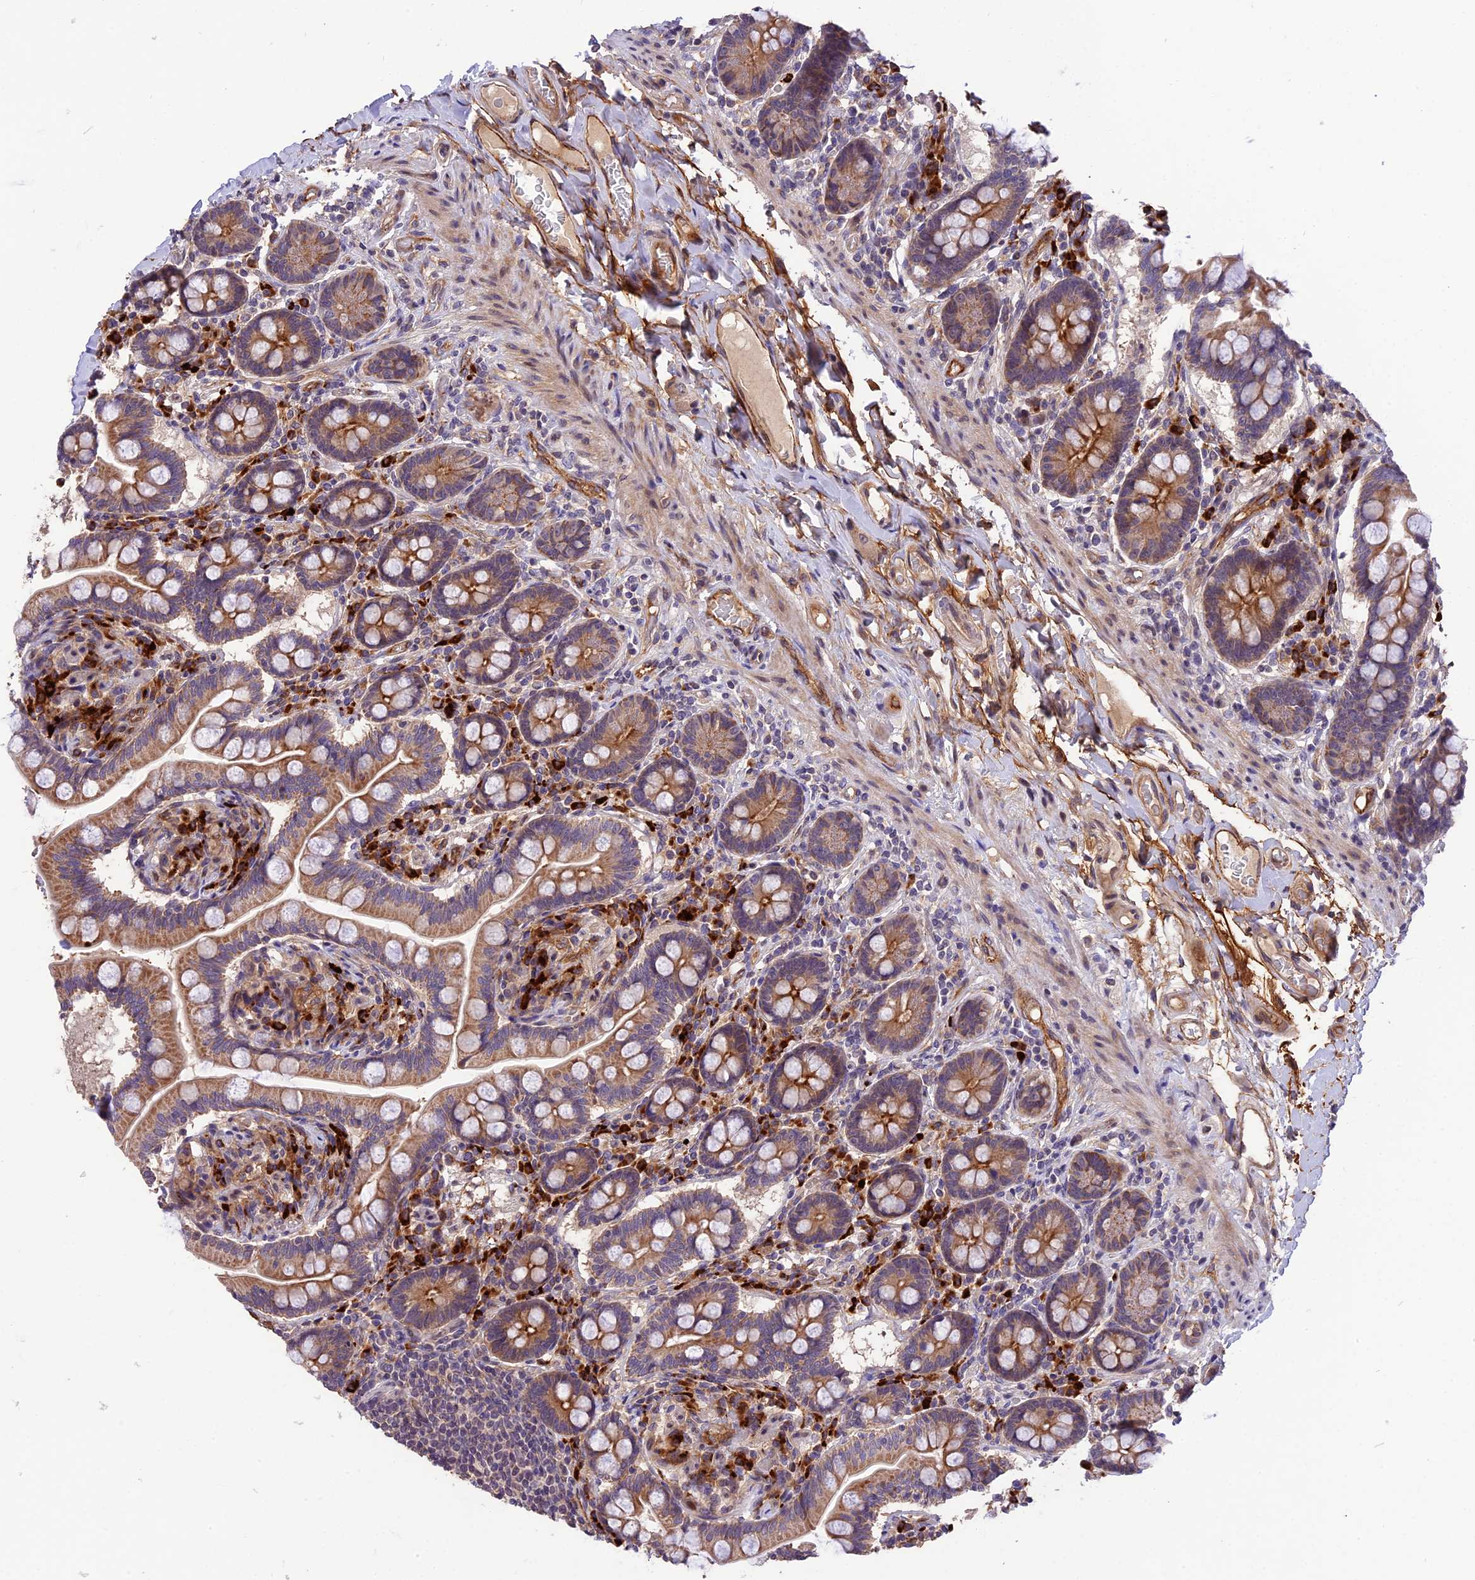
{"staining": {"intensity": "moderate", "quantity": ">75%", "location": "cytoplasmic/membranous"}, "tissue": "small intestine", "cell_type": "Glandular cells", "image_type": "normal", "snomed": [{"axis": "morphology", "description": "Normal tissue, NOS"}, {"axis": "topography", "description": "Small intestine"}], "caption": "Glandular cells display medium levels of moderate cytoplasmic/membranous staining in approximately >75% of cells in benign small intestine.", "gene": "MFSD2A", "patient": {"sex": "female", "age": 64}}